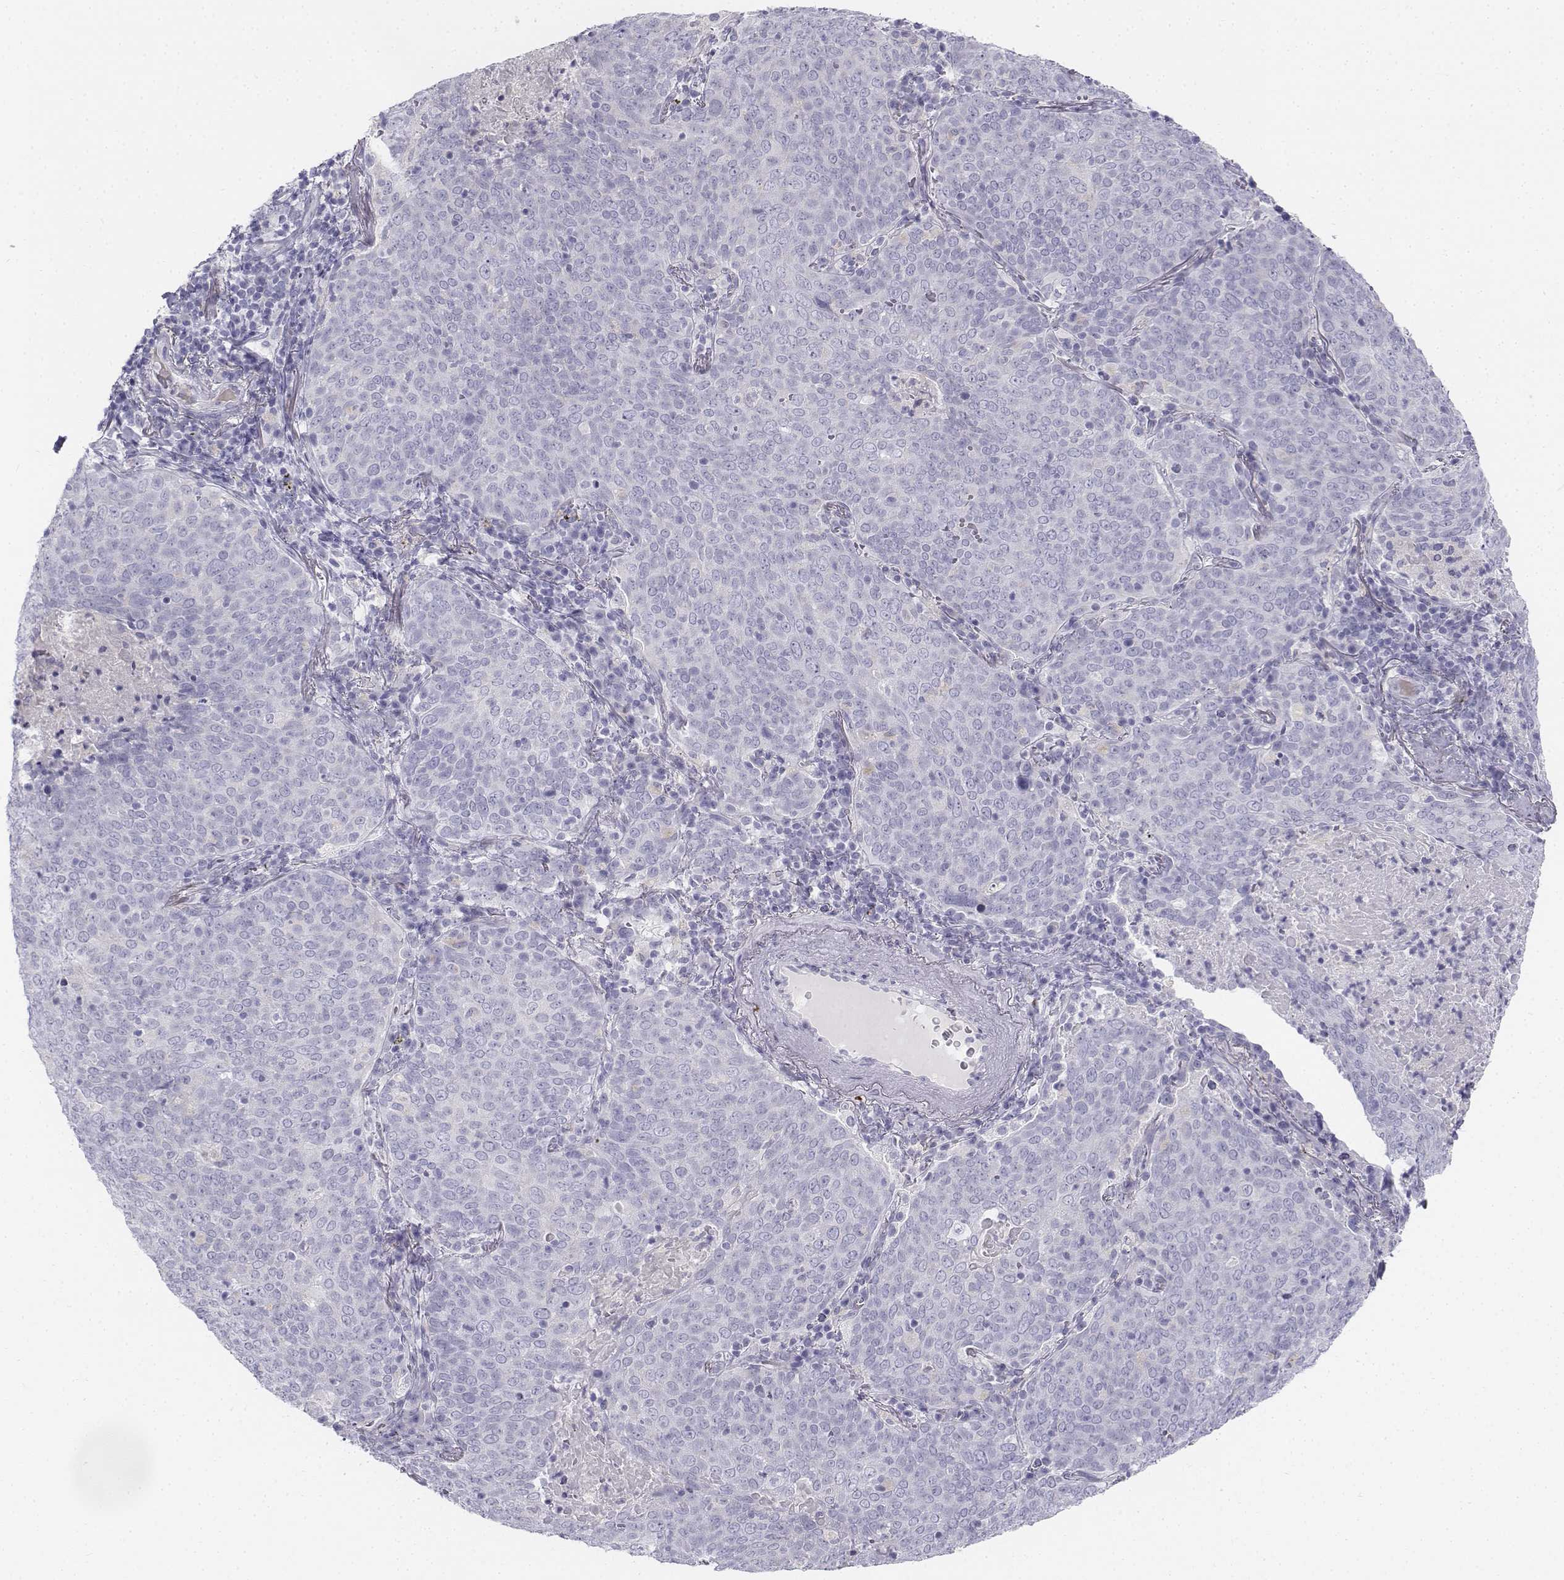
{"staining": {"intensity": "negative", "quantity": "none", "location": "none"}, "tissue": "lung cancer", "cell_type": "Tumor cells", "image_type": "cancer", "snomed": [{"axis": "morphology", "description": "Squamous cell carcinoma, NOS"}, {"axis": "topography", "description": "Lung"}], "caption": "Tumor cells show no significant positivity in lung squamous cell carcinoma. Brightfield microscopy of IHC stained with DAB (brown) and hematoxylin (blue), captured at high magnification.", "gene": "TH", "patient": {"sex": "male", "age": 82}}